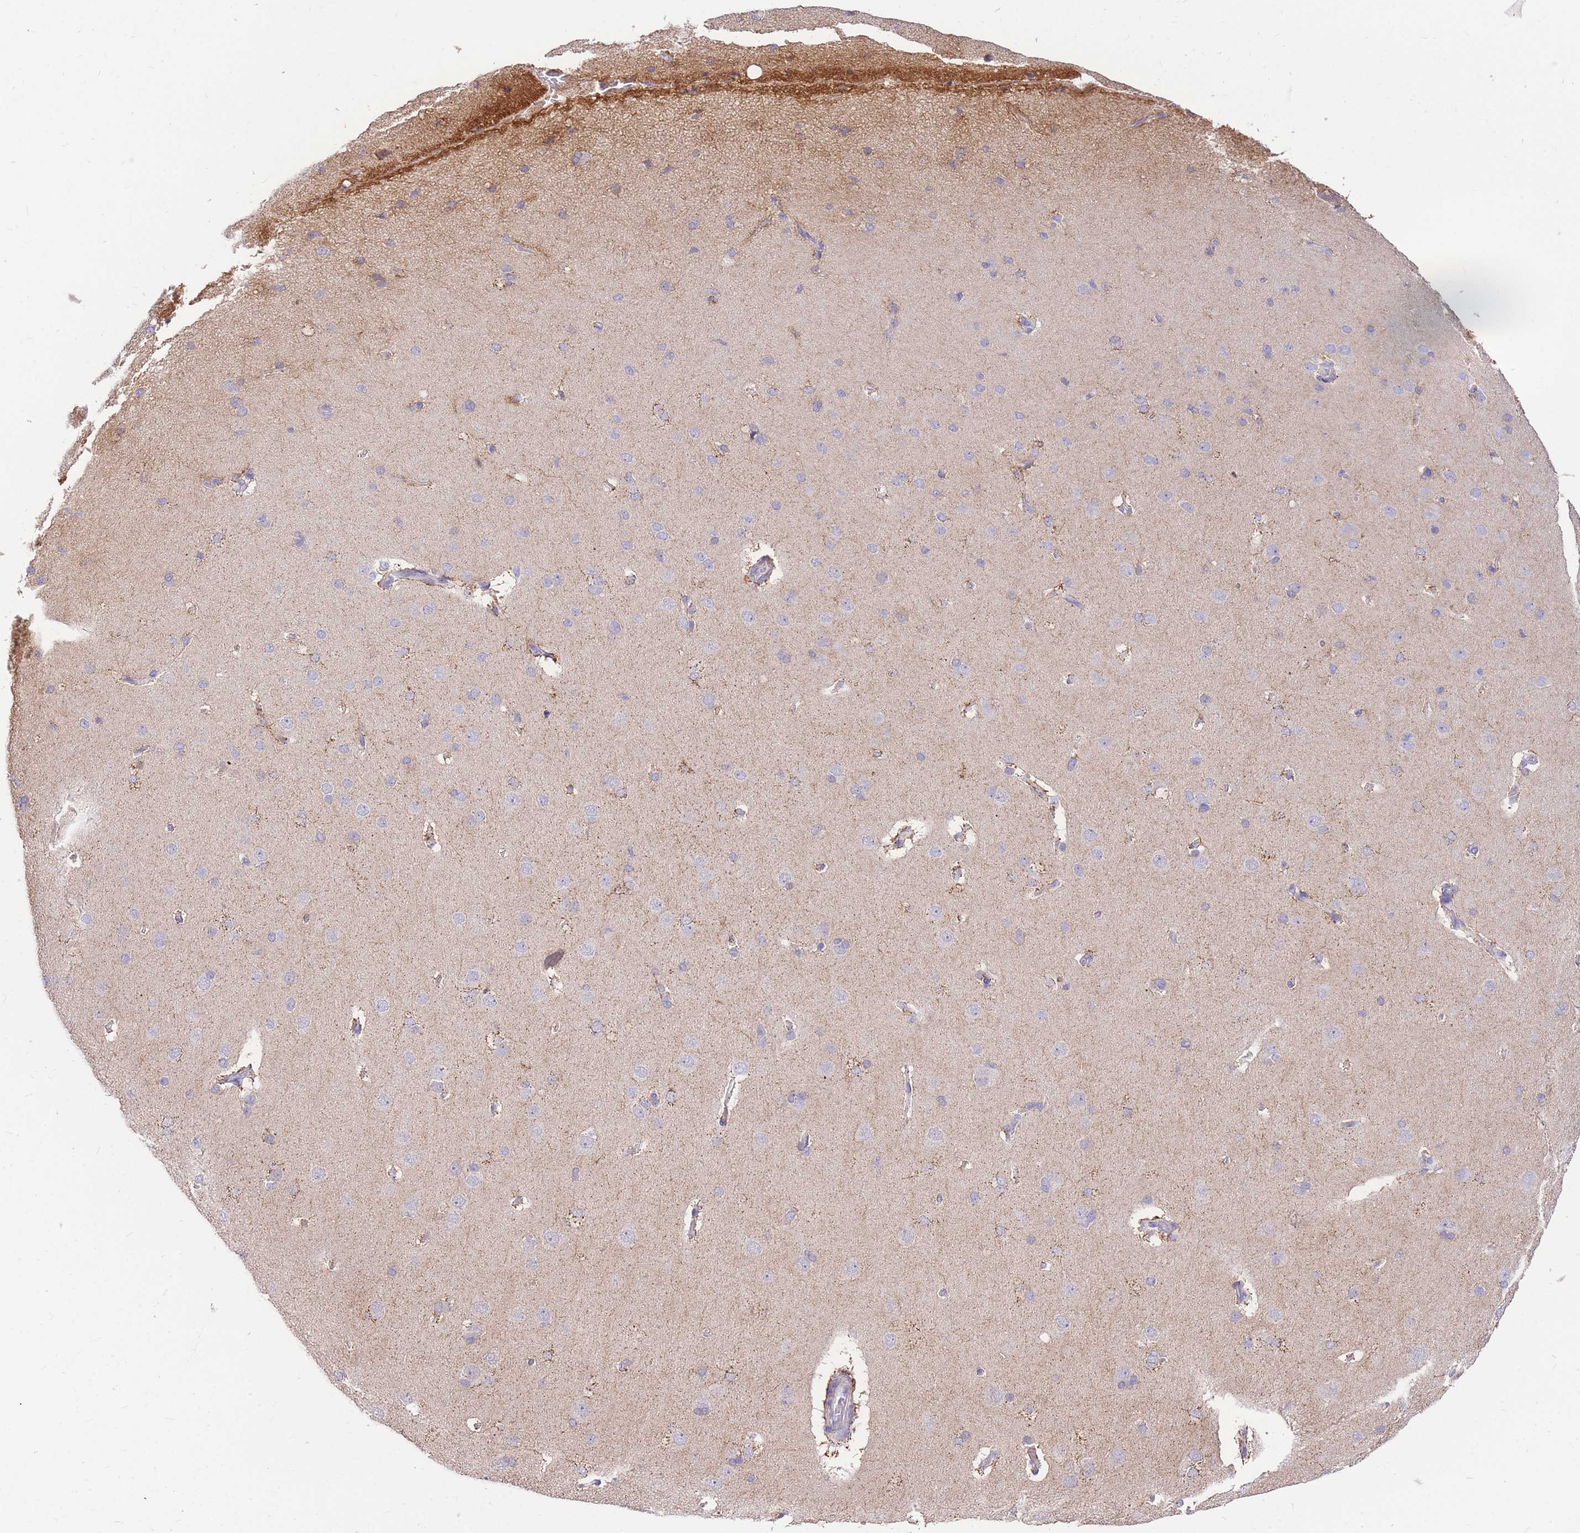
{"staining": {"intensity": "moderate", "quantity": "25%-75%", "location": "cytoplasmic/membranous"}, "tissue": "cerebral cortex", "cell_type": "Endothelial cells", "image_type": "normal", "snomed": [{"axis": "morphology", "description": "Normal tissue, NOS"}, {"axis": "topography", "description": "Cerebral cortex"}], "caption": "Immunohistochemical staining of benign cerebral cortex shows moderate cytoplasmic/membranous protein staining in approximately 25%-75% of endothelial cells.", "gene": "C2orf88", "patient": {"sex": "male", "age": 62}}